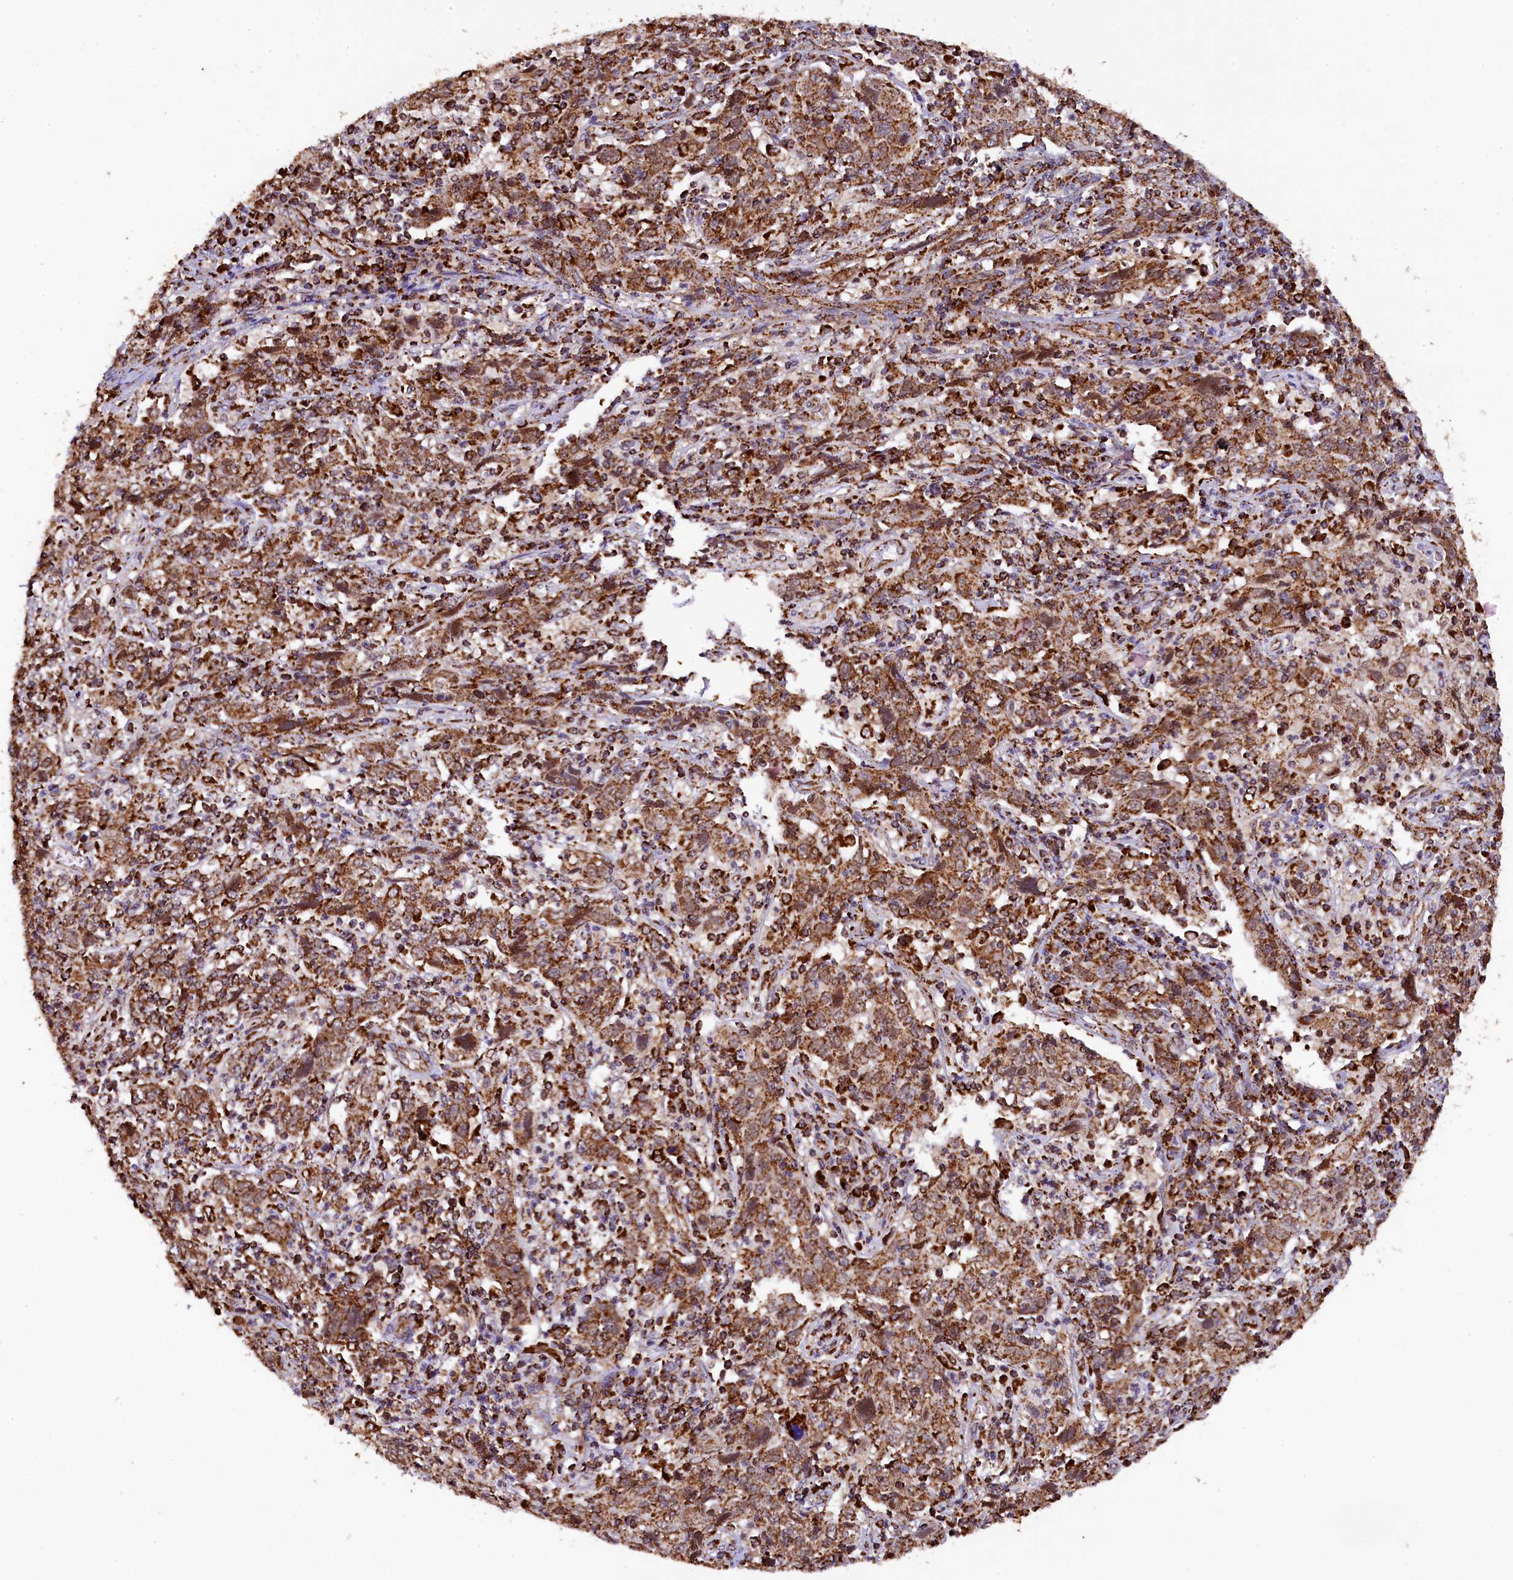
{"staining": {"intensity": "moderate", "quantity": ">75%", "location": "cytoplasmic/membranous"}, "tissue": "cervical cancer", "cell_type": "Tumor cells", "image_type": "cancer", "snomed": [{"axis": "morphology", "description": "Squamous cell carcinoma, NOS"}, {"axis": "topography", "description": "Cervix"}], "caption": "Cervical cancer stained with a protein marker shows moderate staining in tumor cells.", "gene": "KLC2", "patient": {"sex": "female", "age": 46}}